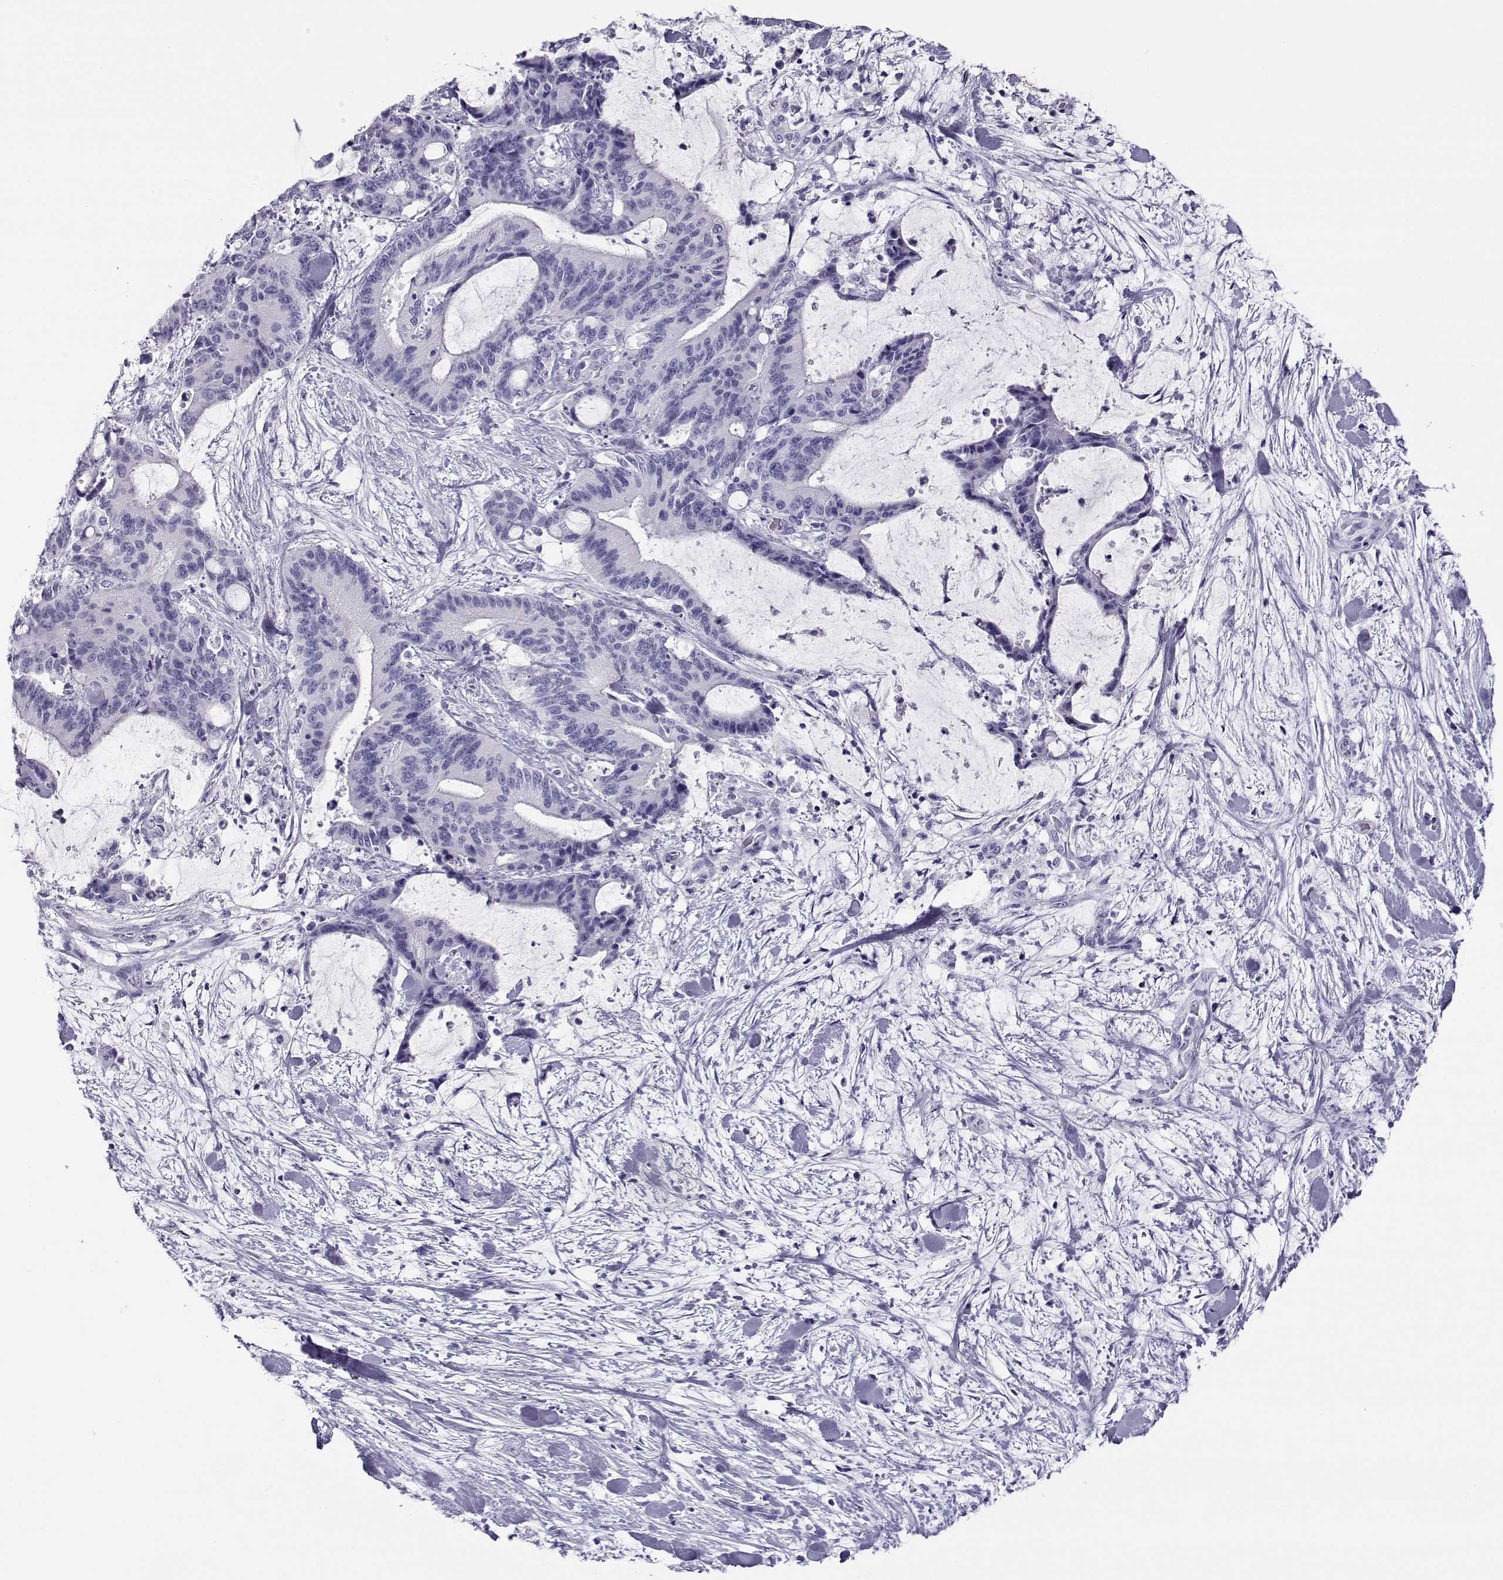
{"staining": {"intensity": "negative", "quantity": "none", "location": "none"}, "tissue": "liver cancer", "cell_type": "Tumor cells", "image_type": "cancer", "snomed": [{"axis": "morphology", "description": "Cholangiocarcinoma"}, {"axis": "topography", "description": "Liver"}], "caption": "IHC of liver cholangiocarcinoma shows no staining in tumor cells.", "gene": "RHOXF2", "patient": {"sex": "female", "age": 73}}